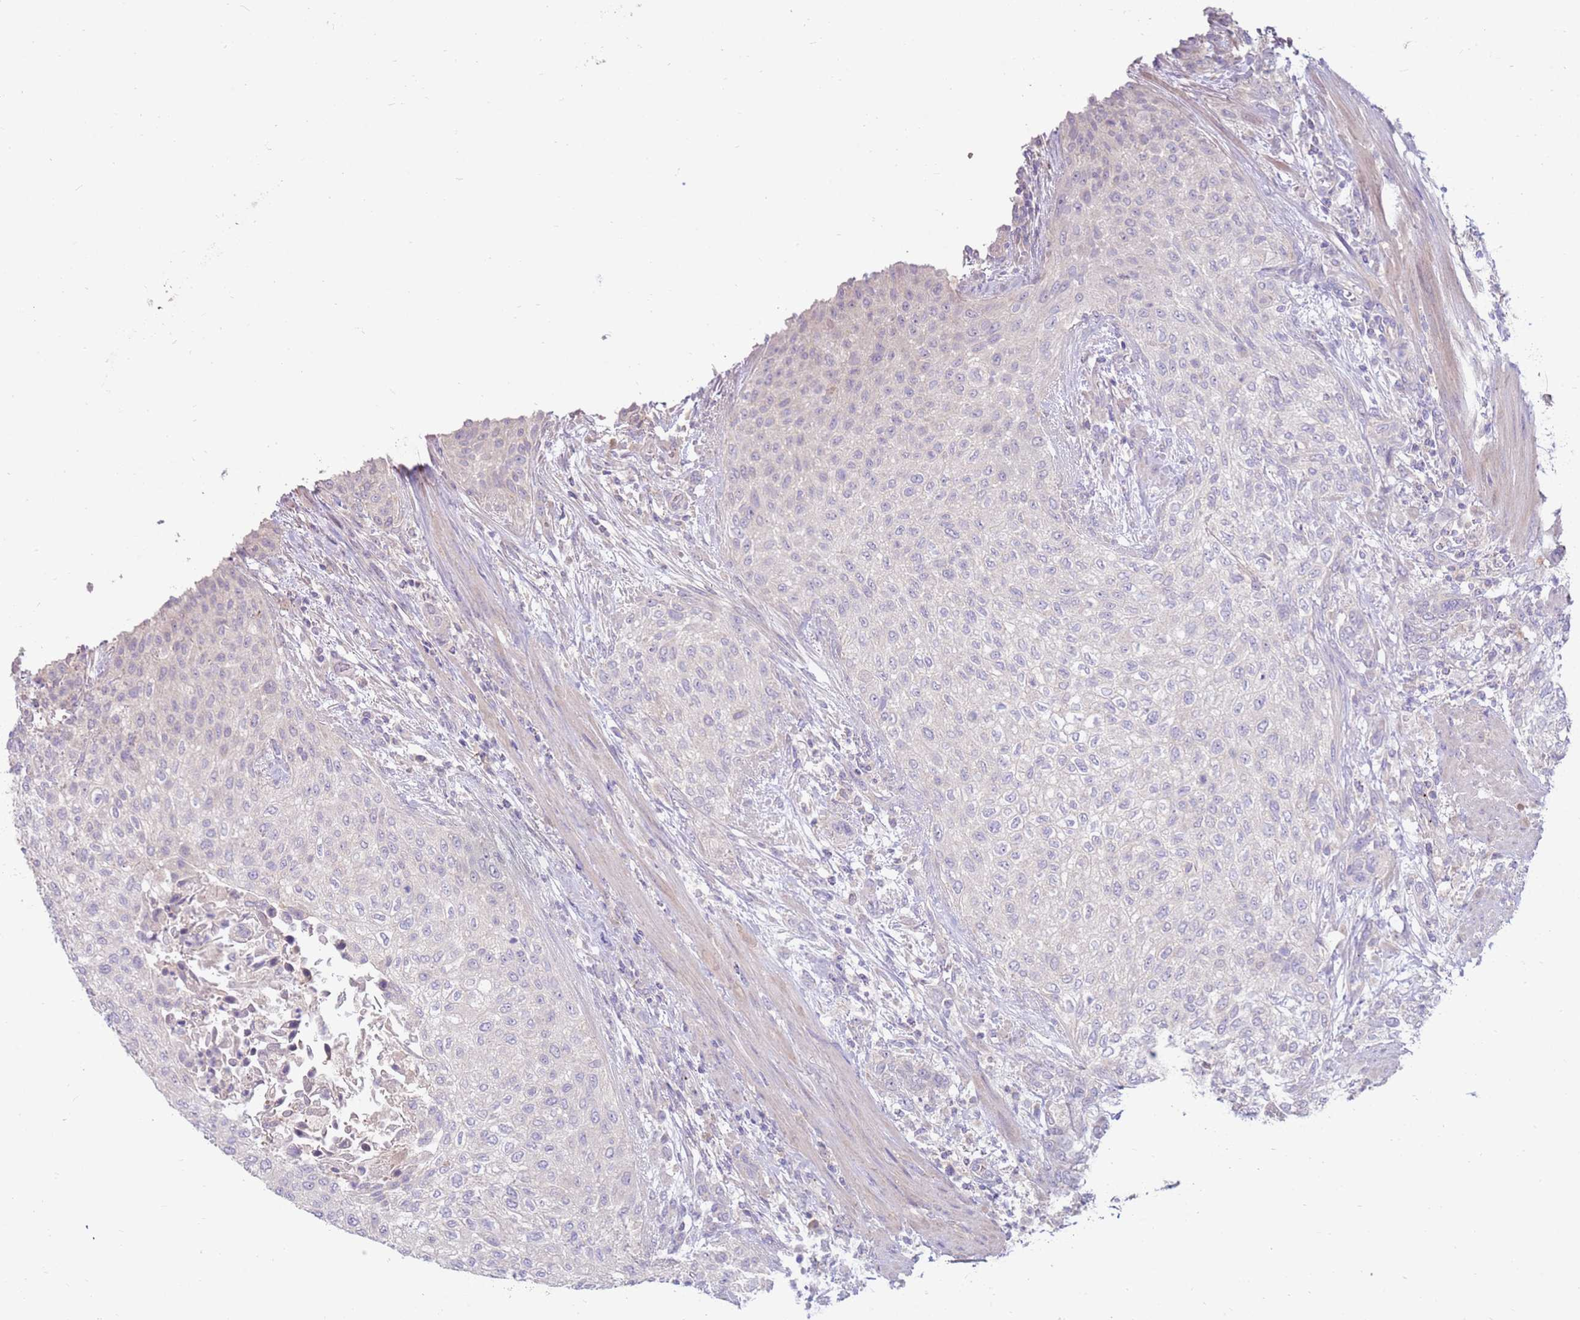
{"staining": {"intensity": "negative", "quantity": "none", "location": "none"}, "tissue": "urothelial cancer", "cell_type": "Tumor cells", "image_type": "cancer", "snomed": [{"axis": "morphology", "description": "Normal tissue, NOS"}, {"axis": "morphology", "description": "Urothelial carcinoma, NOS"}, {"axis": "topography", "description": "Urinary bladder"}, {"axis": "topography", "description": "Peripheral nerve tissue"}], "caption": "Urothelial cancer was stained to show a protein in brown. There is no significant positivity in tumor cells.", "gene": "SLC44A4", "patient": {"sex": "male", "age": 35}}